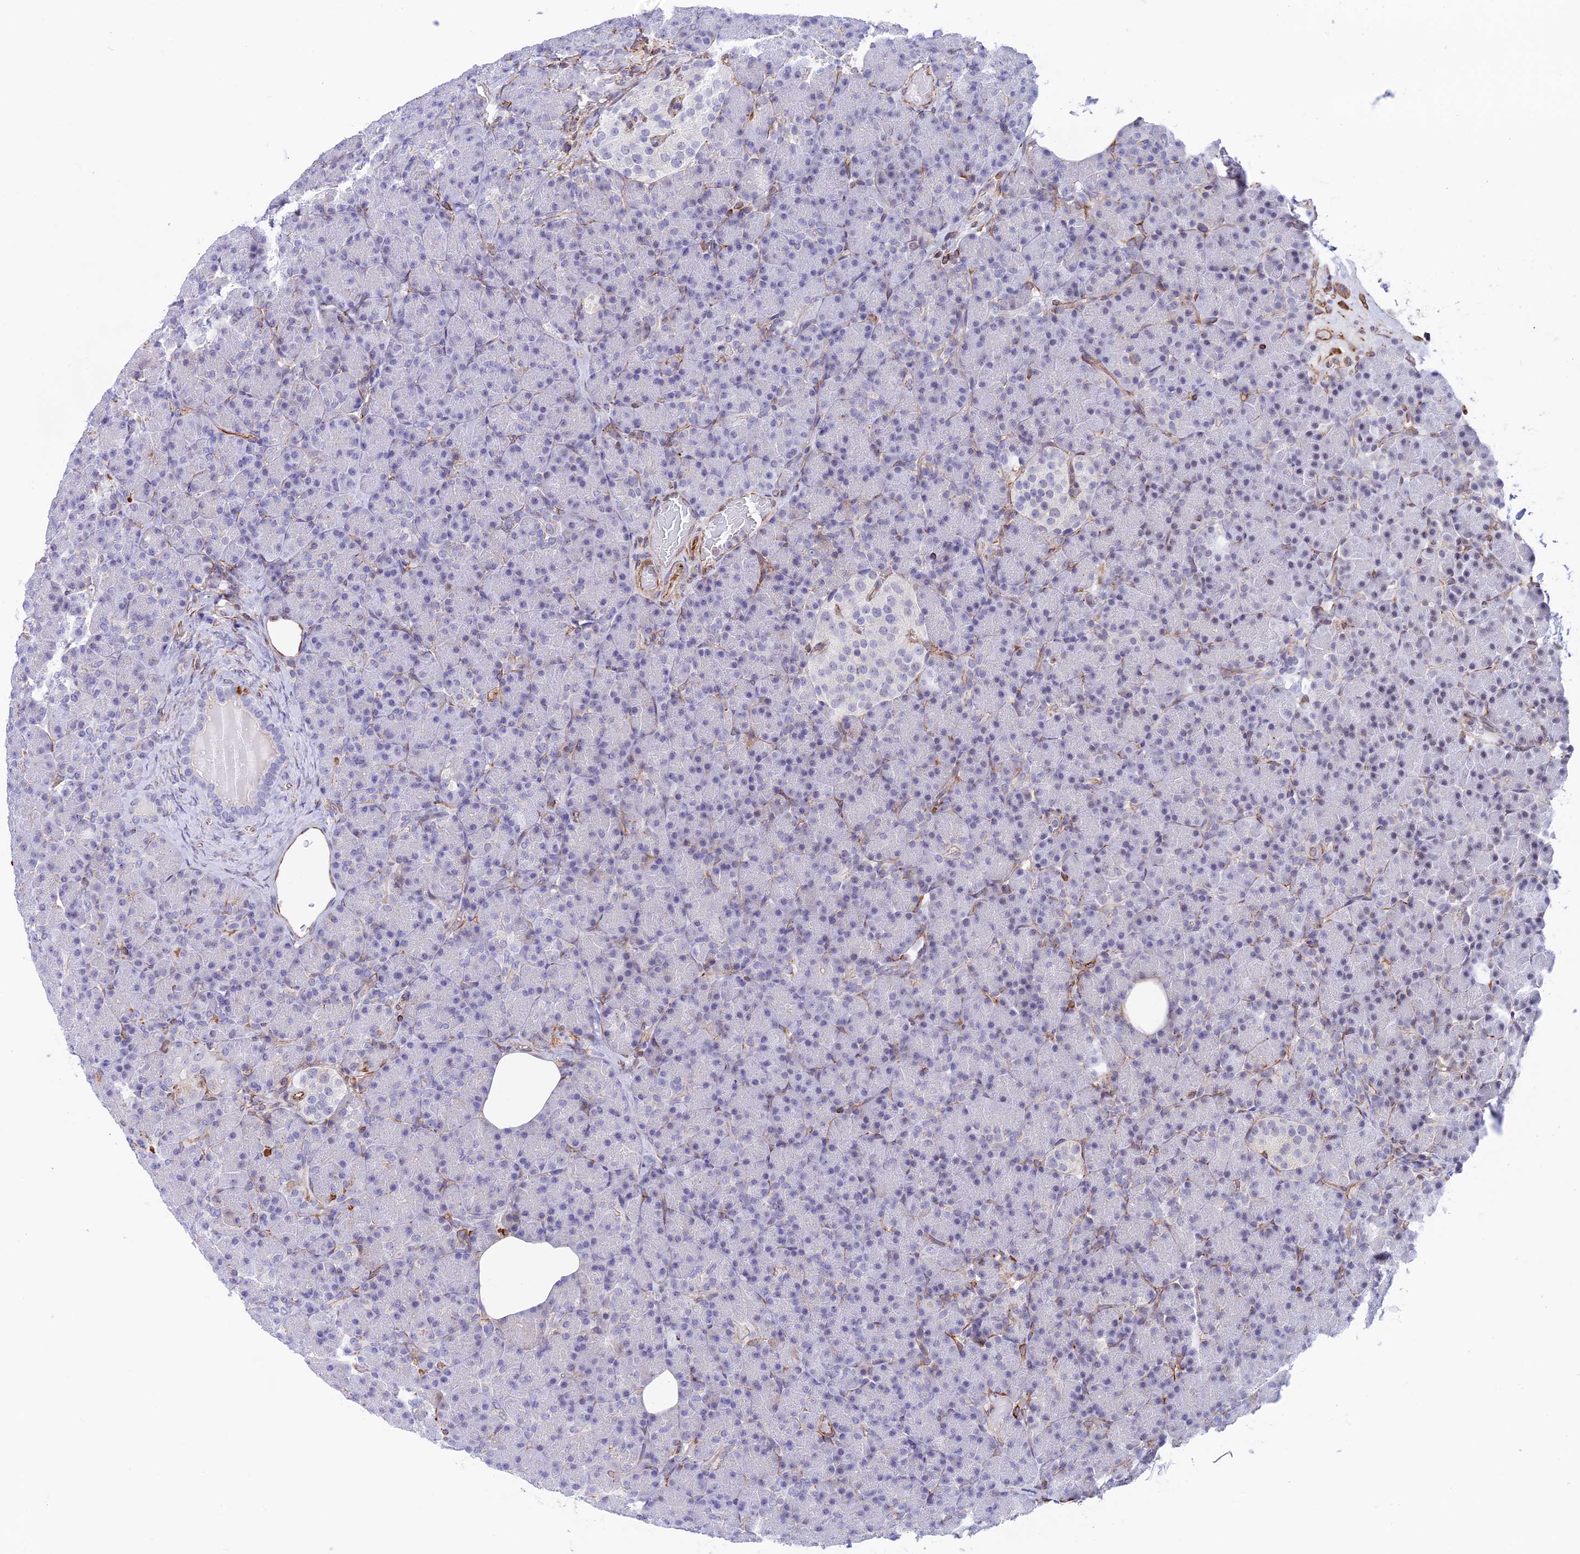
{"staining": {"intensity": "moderate", "quantity": "<25%", "location": "cytoplasmic/membranous"}, "tissue": "pancreas", "cell_type": "Exocrine glandular cells", "image_type": "normal", "snomed": [{"axis": "morphology", "description": "Normal tissue, NOS"}, {"axis": "topography", "description": "Pancreas"}], "caption": "Immunohistochemical staining of unremarkable human pancreas reveals moderate cytoplasmic/membranous protein positivity in about <25% of exocrine glandular cells.", "gene": "ZNF652", "patient": {"sex": "female", "age": 43}}